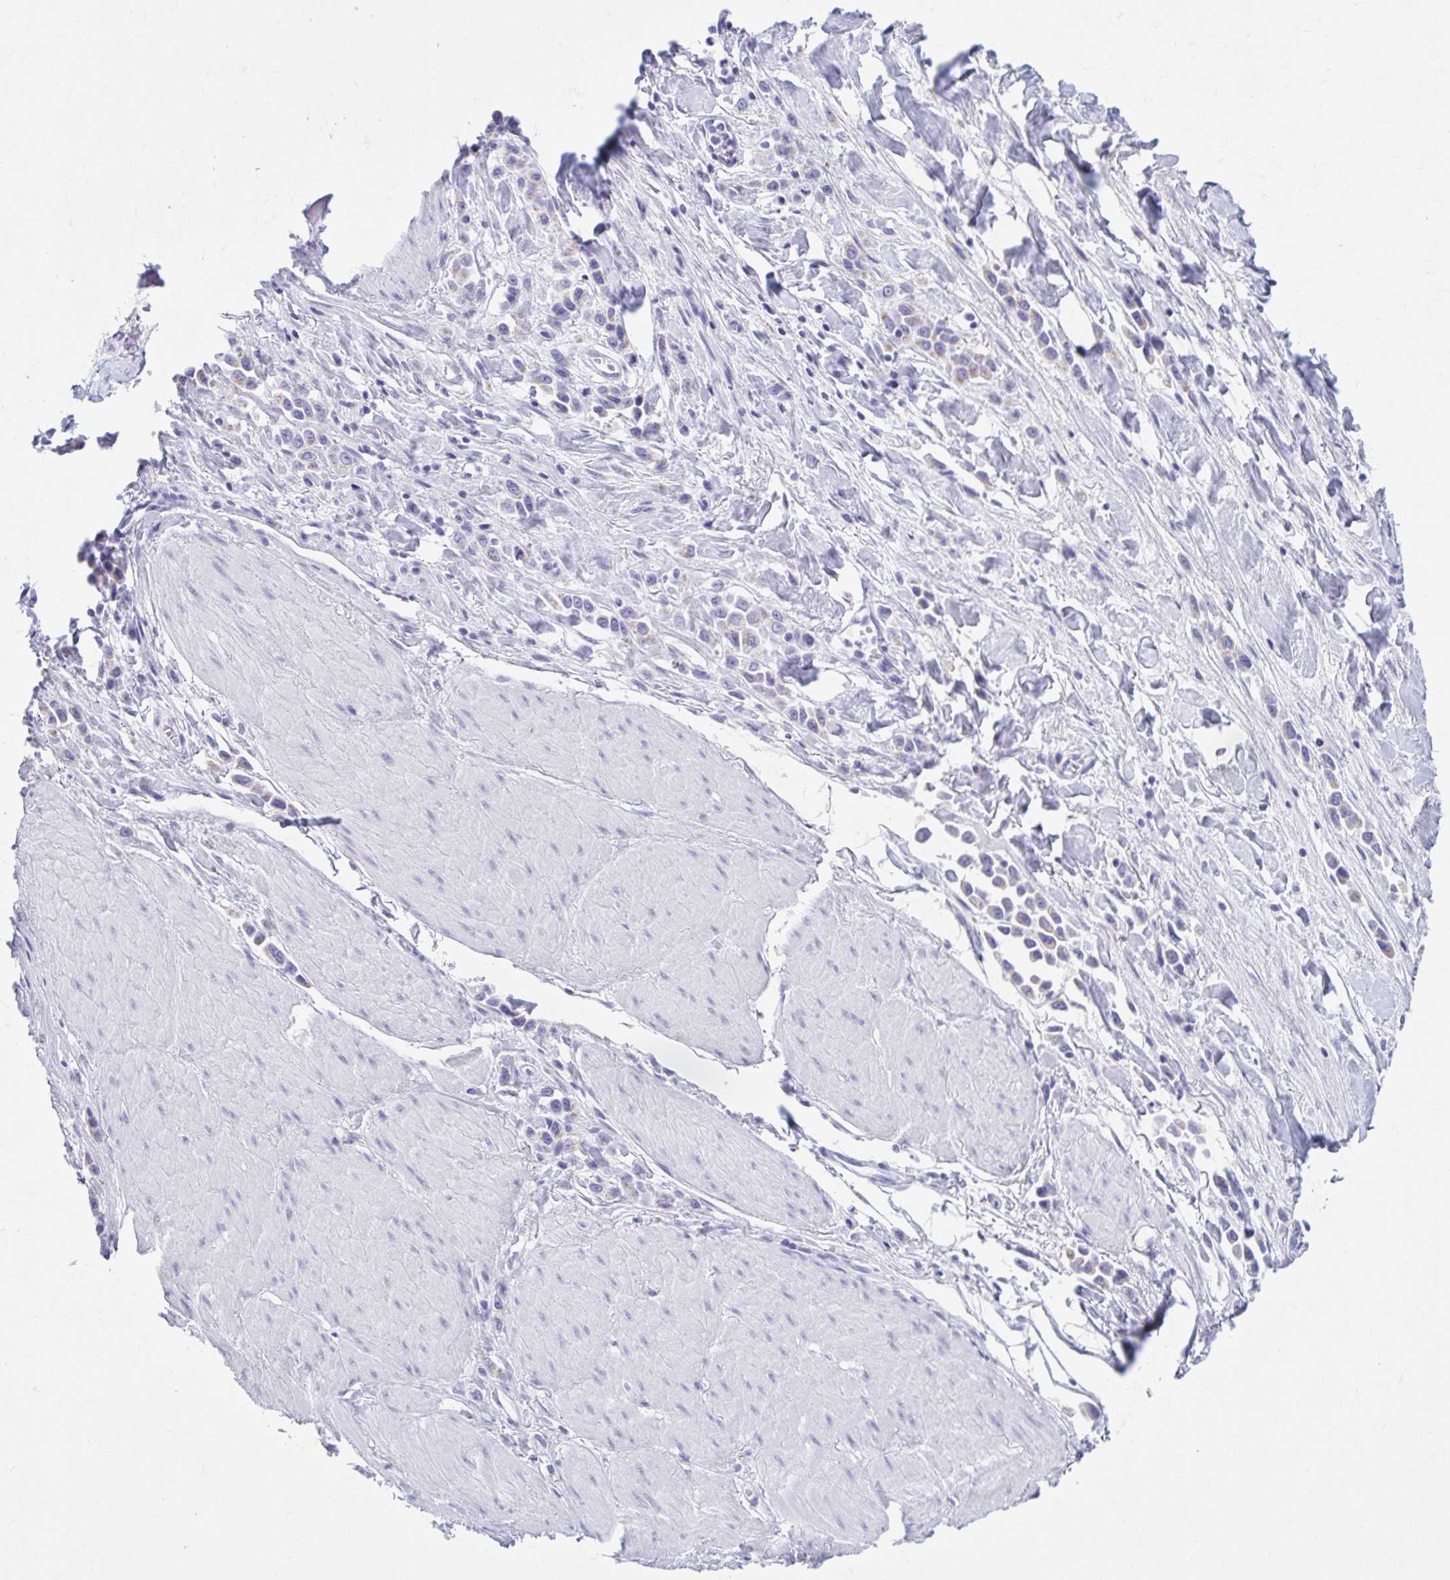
{"staining": {"intensity": "negative", "quantity": "none", "location": "none"}, "tissue": "stomach cancer", "cell_type": "Tumor cells", "image_type": "cancer", "snomed": [{"axis": "morphology", "description": "Adenocarcinoma, NOS"}, {"axis": "topography", "description": "Stomach"}], "caption": "Tumor cells are negative for brown protein staining in adenocarcinoma (stomach).", "gene": "KCNE2", "patient": {"sex": "male", "age": 47}}